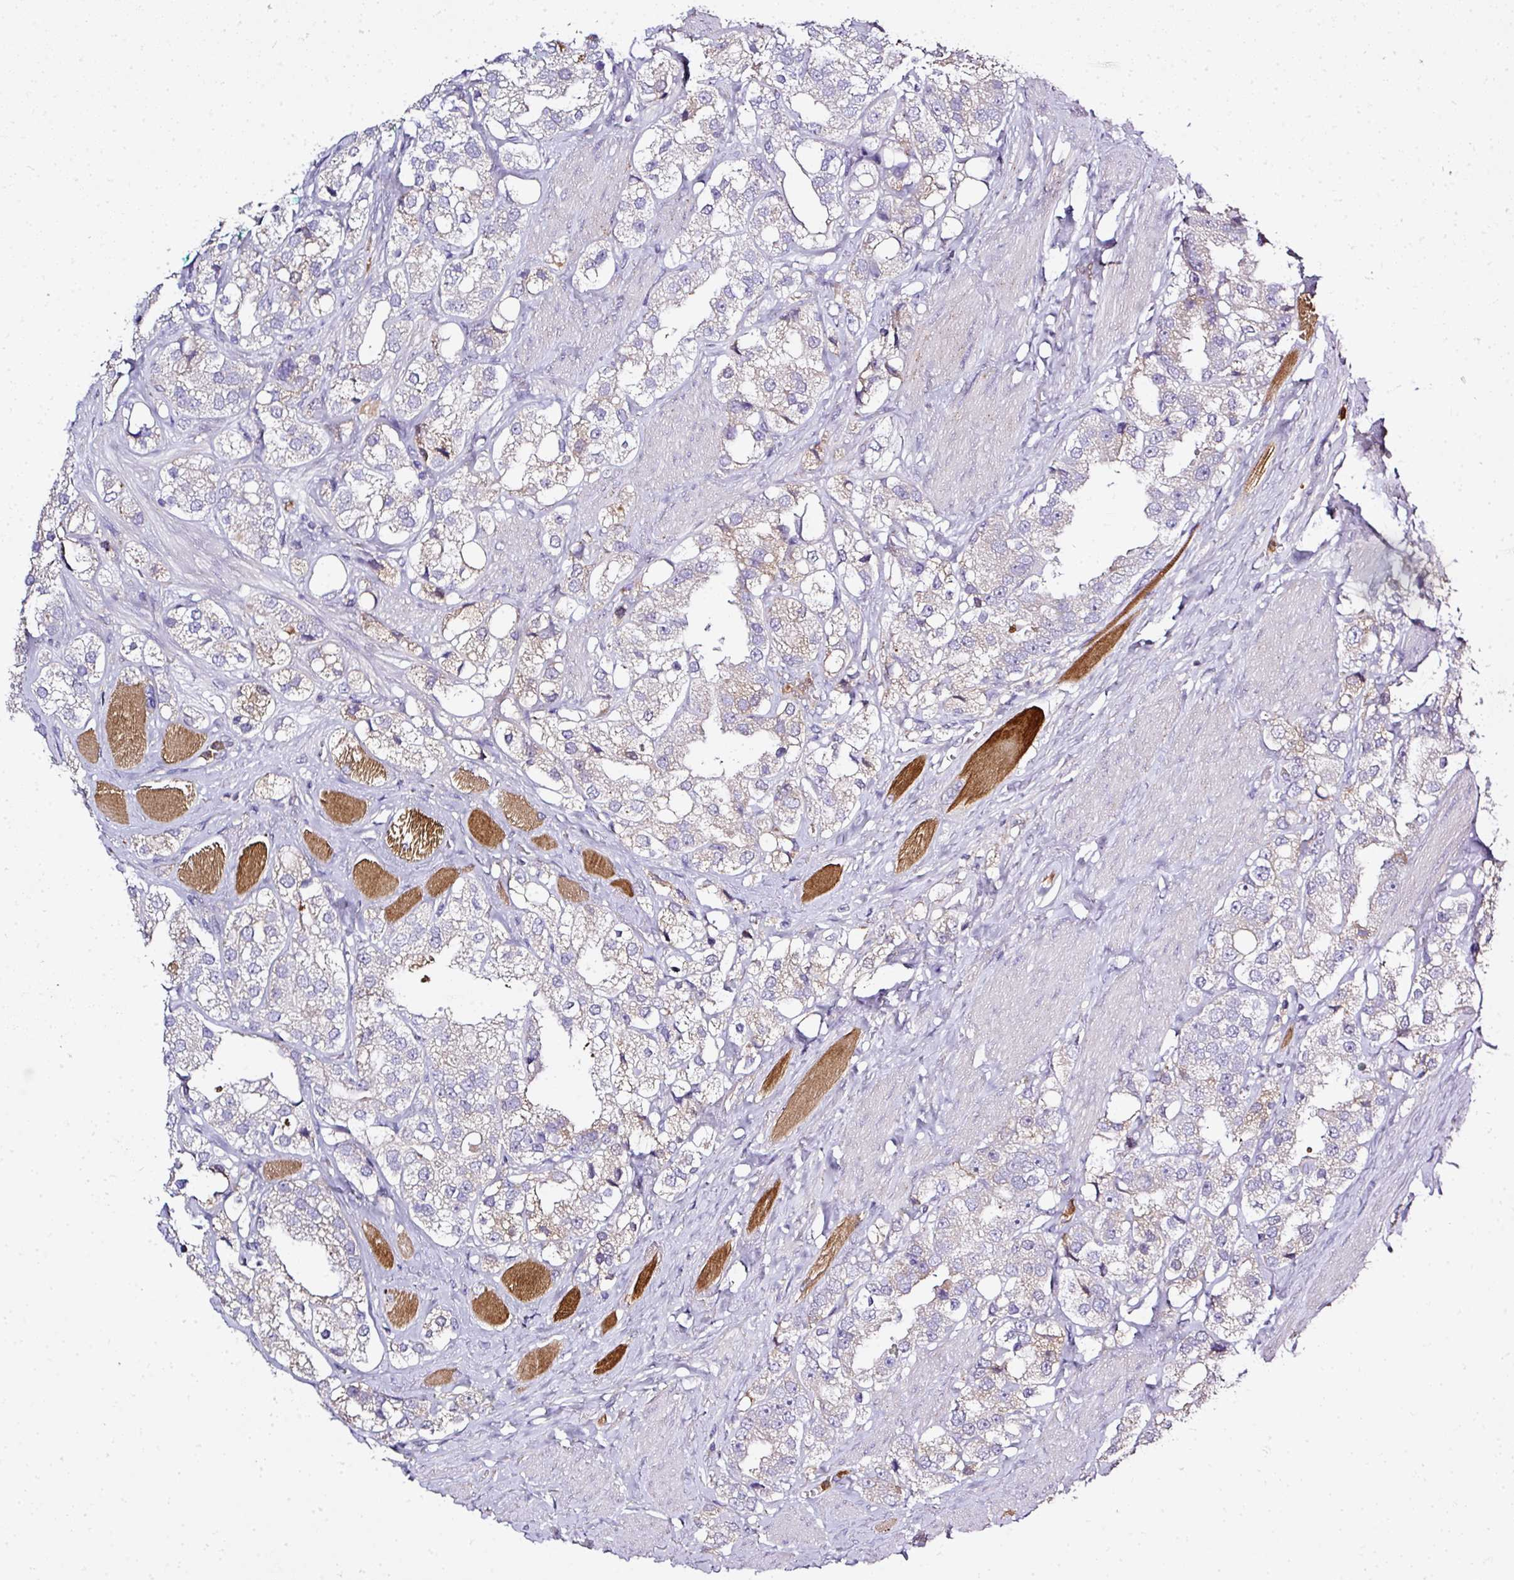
{"staining": {"intensity": "weak", "quantity": "<25%", "location": "cytoplasmic/membranous"}, "tissue": "prostate cancer", "cell_type": "Tumor cells", "image_type": "cancer", "snomed": [{"axis": "morphology", "description": "Adenocarcinoma, NOS"}, {"axis": "topography", "description": "Prostate"}], "caption": "High magnification brightfield microscopy of prostate cancer (adenocarcinoma) stained with DAB (3,3'-diaminobenzidine) (brown) and counterstained with hematoxylin (blue): tumor cells show no significant expression.", "gene": "CAB39L", "patient": {"sex": "male", "age": 79}}